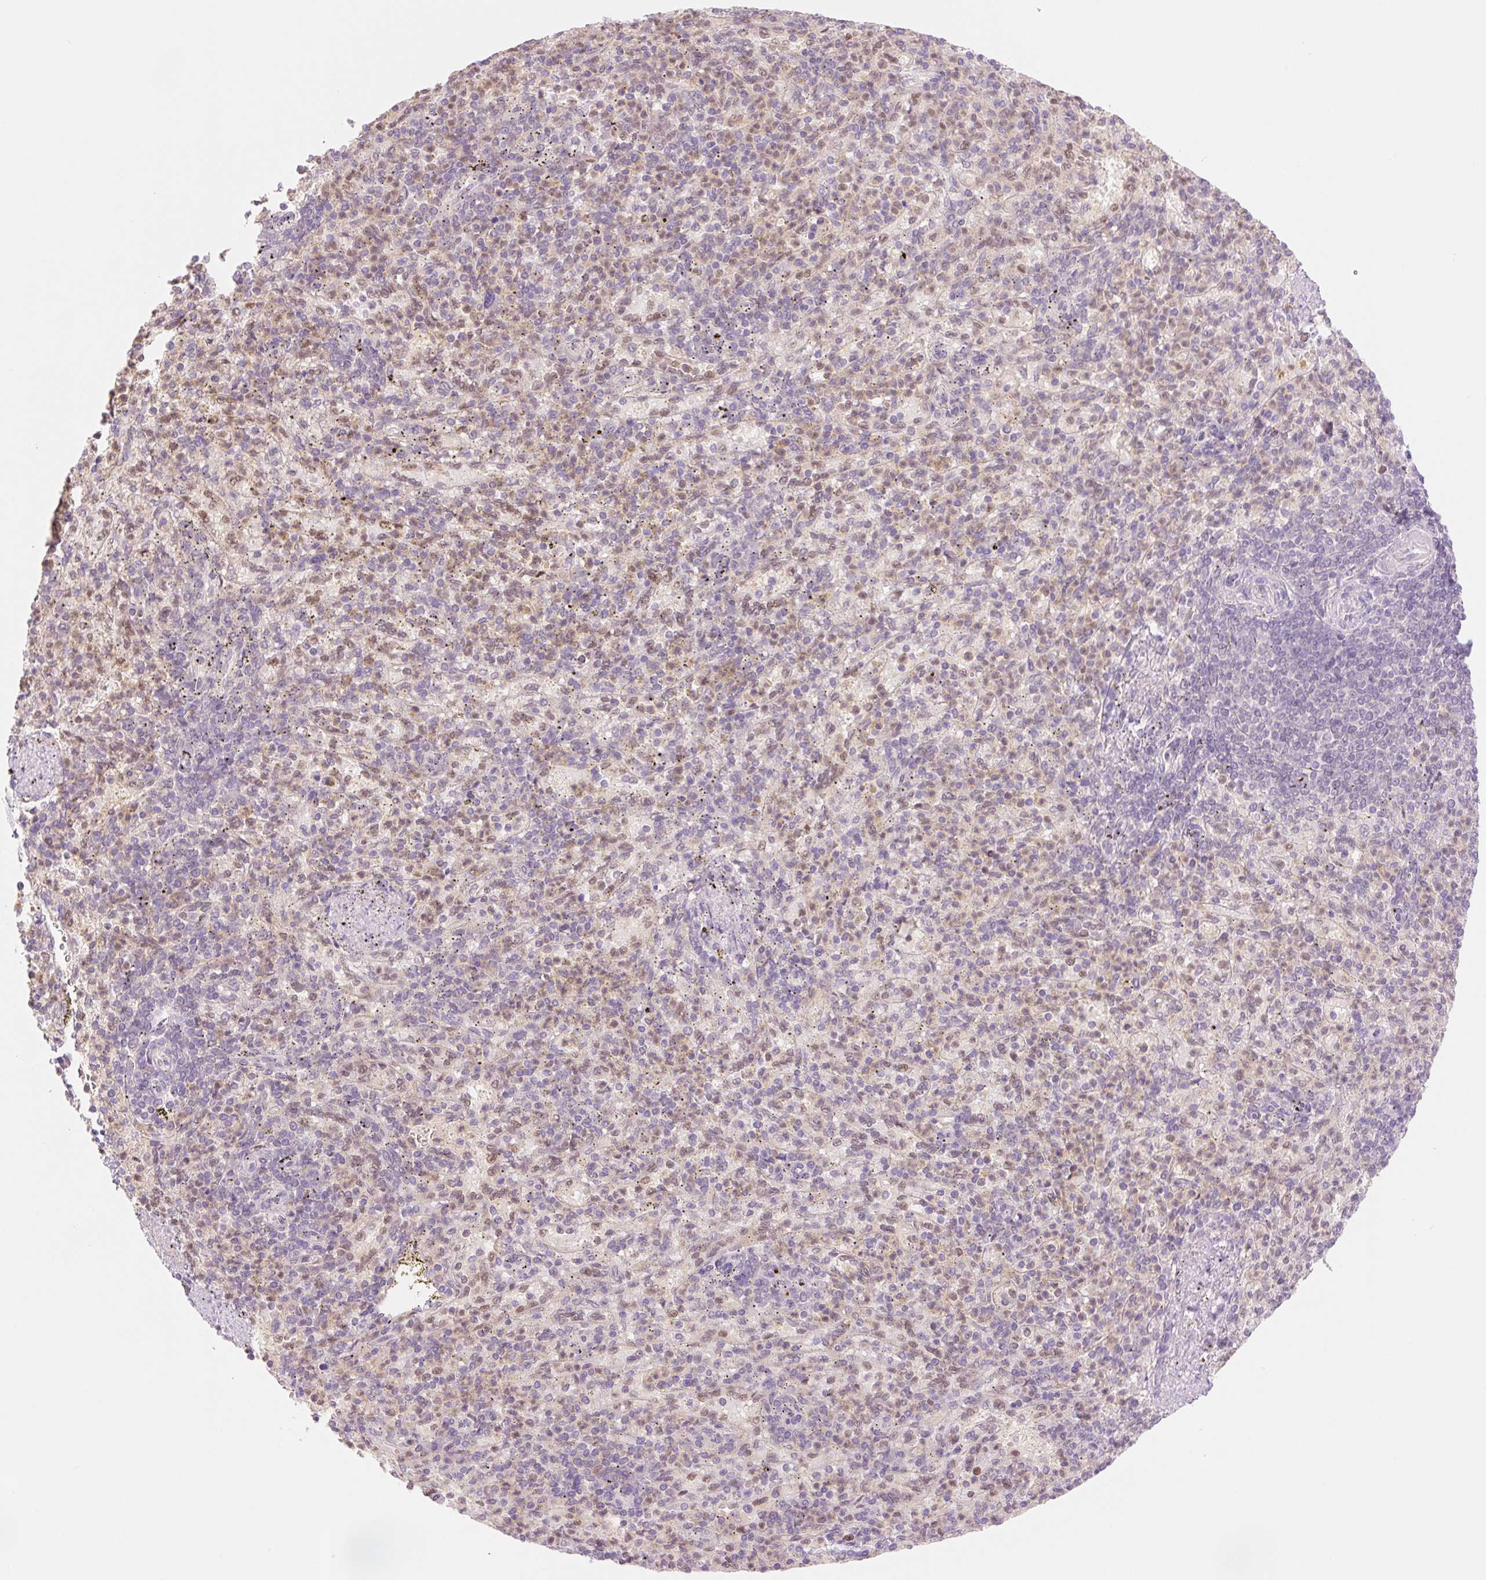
{"staining": {"intensity": "moderate", "quantity": "25%-75%", "location": "nuclear"}, "tissue": "spleen", "cell_type": "Cells in red pulp", "image_type": "normal", "snomed": [{"axis": "morphology", "description": "Normal tissue, NOS"}, {"axis": "topography", "description": "Spleen"}], "caption": "Cells in red pulp show moderate nuclear positivity in approximately 25%-75% of cells in normal spleen.", "gene": "HEBP1", "patient": {"sex": "female", "age": 74}}